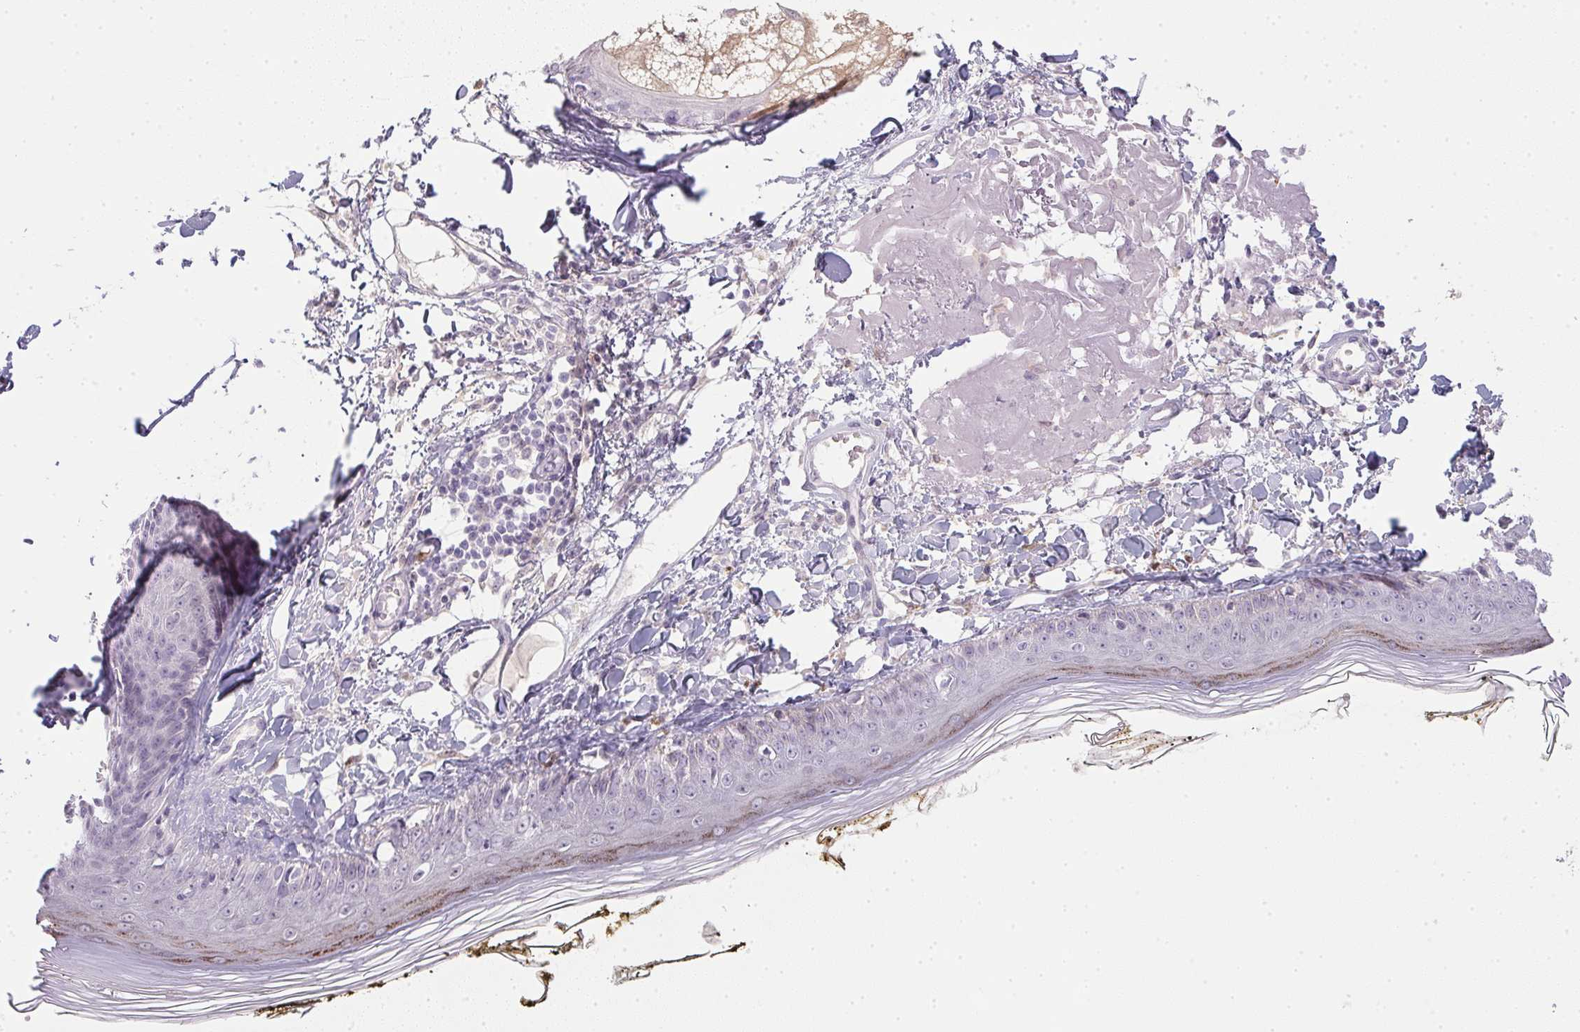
{"staining": {"intensity": "negative", "quantity": "none", "location": "none"}, "tissue": "skin", "cell_type": "Fibroblasts", "image_type": "normal", "snomed": [{"axis": "morphology", "description": "Normal tissue, NOS"}, {"axis": "topography", "description": "Skin"}], "caption": "Immunohistochemical staining of unremarkable human skin reveals no significant staining in fibroblasts. (Stains: DAB IHC with hematoxylin counter stain, Microscopy: brightfield microscopy at high magnification).", "gene": "DNAJC5G", "patient": {"sex": "male", "age": 76}}